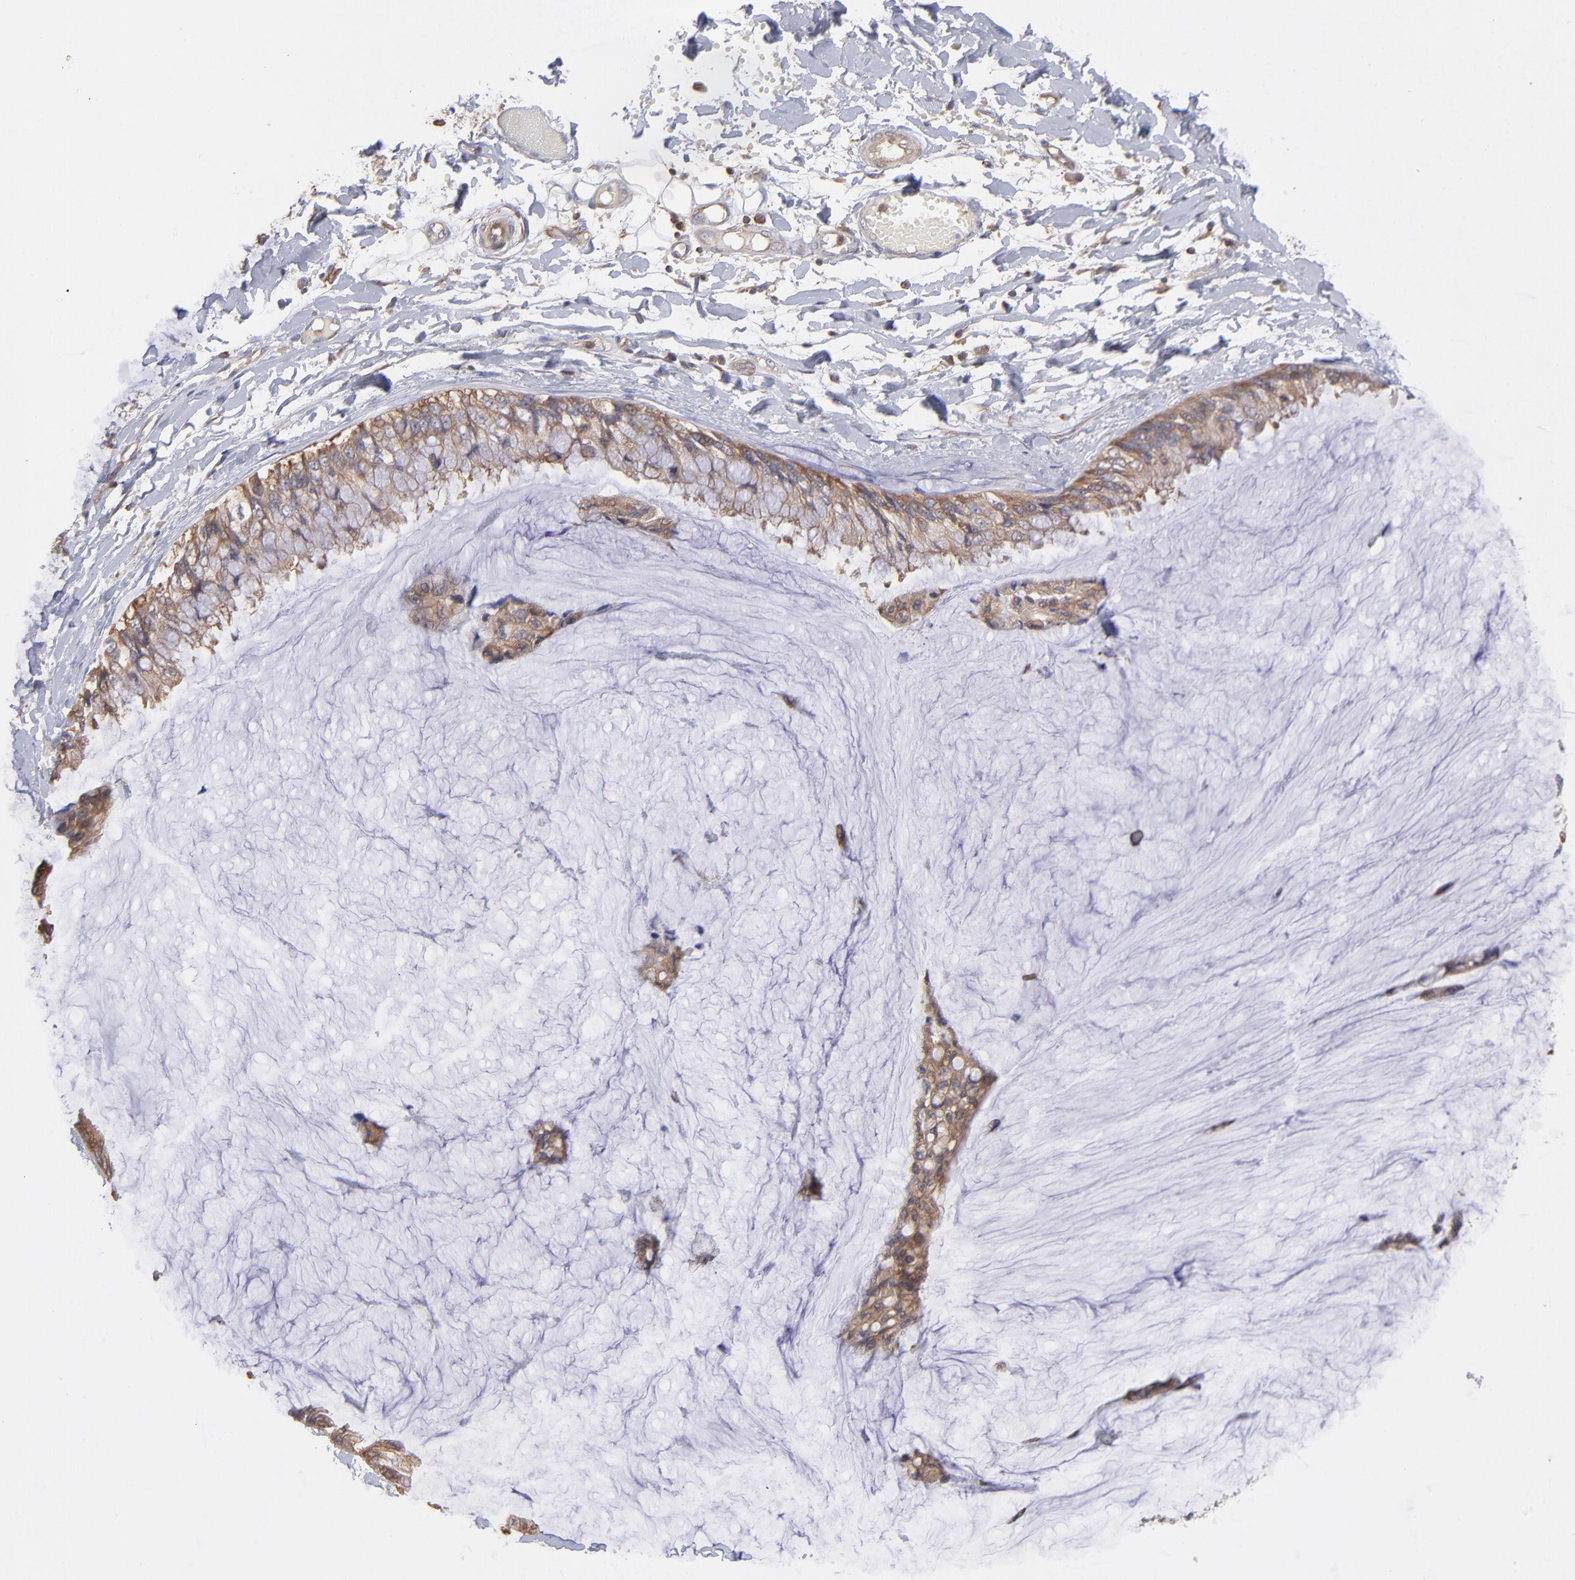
{"staining": {"intensity": "moderate", "quantity": ">75%", "location": "cytoplasmic/membranous"}, "tissue": "ovarian cancer", "cell_type": "Tumor cells", "image_type": "cancer", "snomed": [{"axis": "morphology", "description": "Cystadenocarcinoma, mucinous, NOS"}, {"axis": "topography", "description": "Ovary"}], "caption": "Ovarian cancer stained with IHC reveals moderate cytoplasmic/membranous expression in about >75% of tumor cells. (Brightfield microscopy of DAB IHC at high magnification).", "gene": "MAPRE1", "patient": {"sex": "female", "age": 39}}